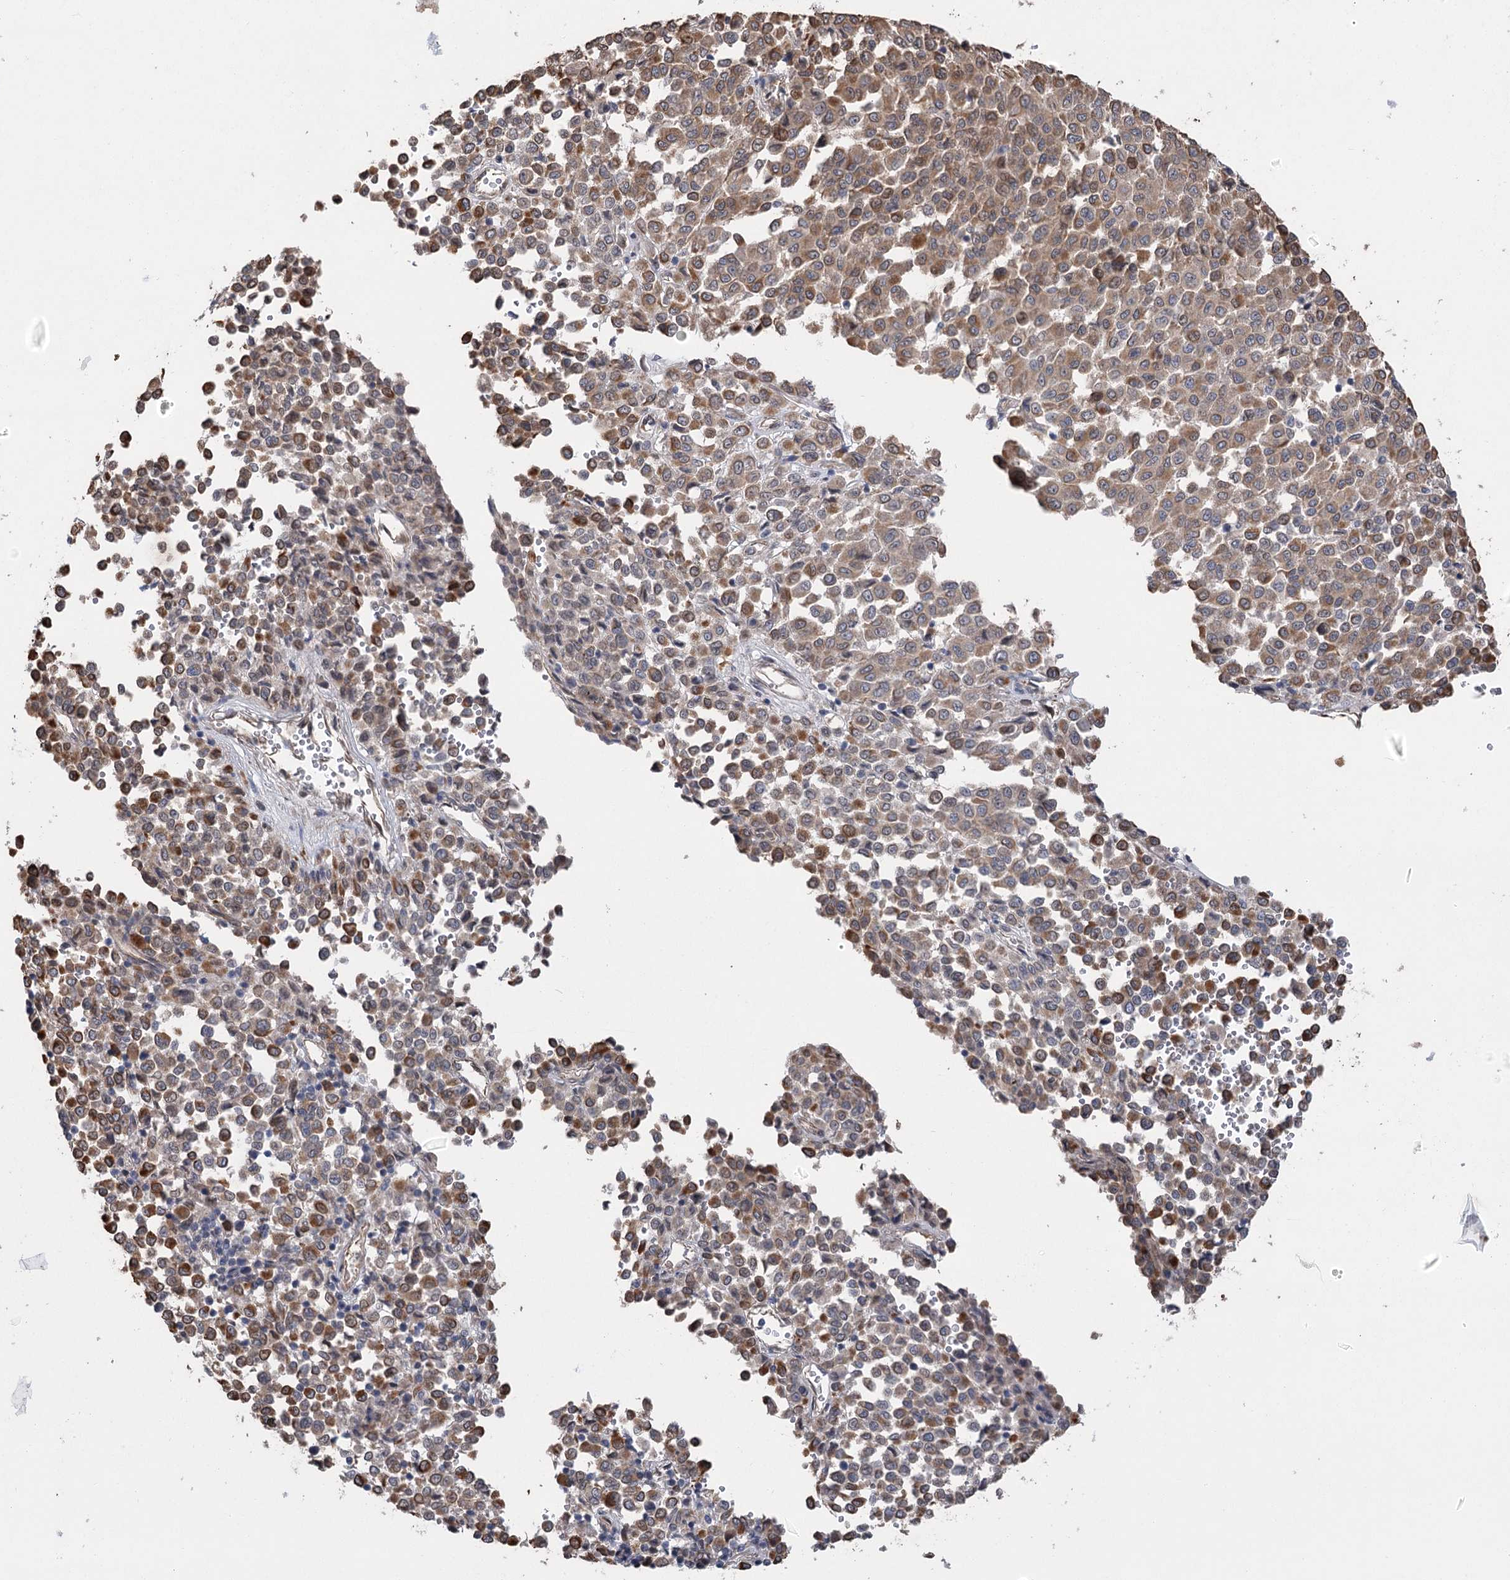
{"staining": {"intensity": "moderate", "quantity": ">75%", "location": "cytoplasmic/membranous"}, "tissue": "melanoma", "cell_type": "Tumor cells", "image_type": "cancer", "snomed": [{"axis": "morphology", "description": "Malignant melanoma, Metastatic site"}, {"axis": "topography", "description": "Pancreas"}], "caption": "Immunohistochemistry of malignant melanoma (metastatic site) reveals medium levels of moderate cytoplasmic/membranous expression in about >75% of tumor cells. Nuclei are stained in blue.", "gene": "RWDD4", "patient": {"sex": "female", "age": 30}}